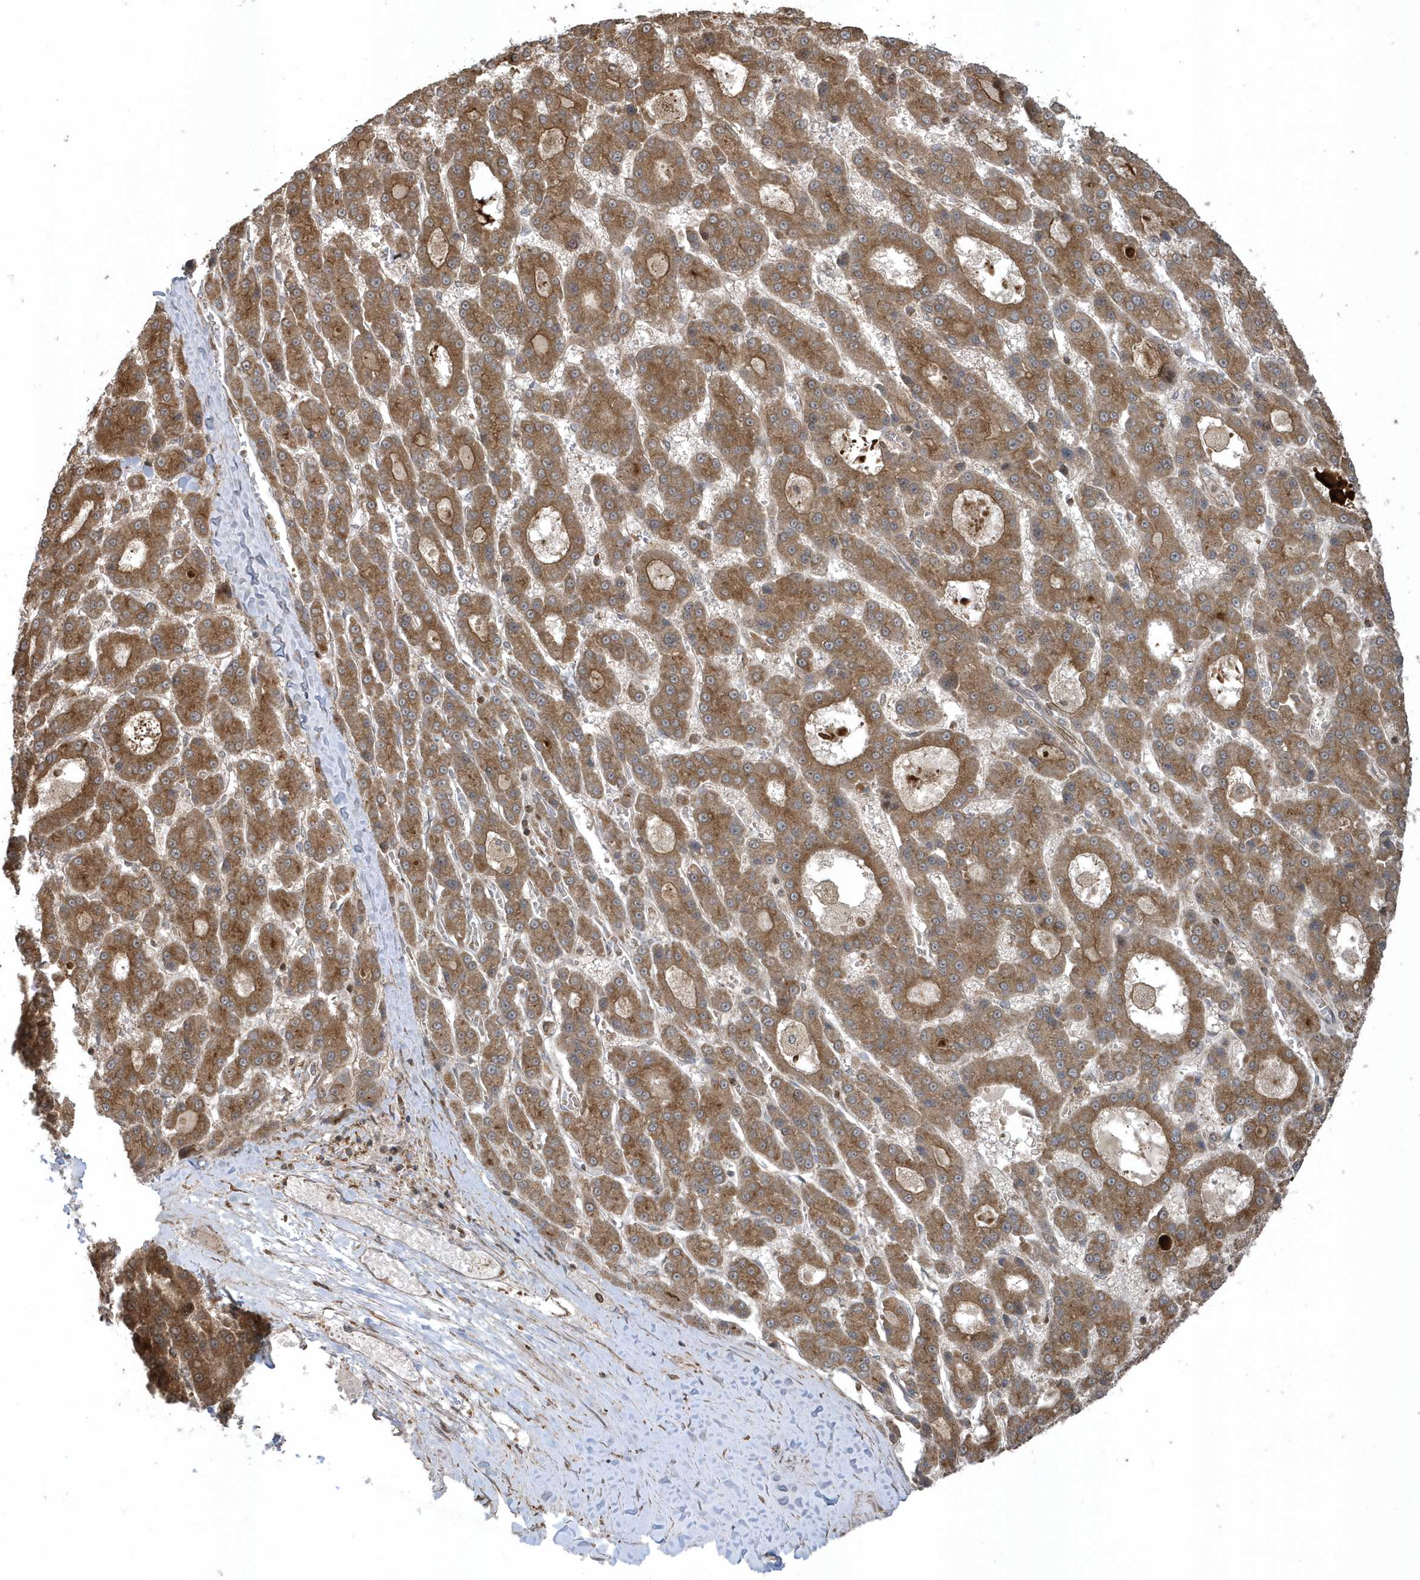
{"staining": {"intensity": "moderate", "quantity": ">75%", "location": "cytoplasmic/membranous"}, "tissue": "liver cancer", "cell_type": "Tumor cells", "image_type": "cancer", "snomed": [{"axis": "morphology", "description": "Carcinoma, Hepatocellular, NOS"}, {"axis": "topography", "description": "Liver"}], "caption": "High-power microscopy captured an immunohistochemistry (IHC) histopathology image of liver cancer (hepatocellular carcinoma), revealing moderate cytoplasmic/membranous expression in about >75% of tumor cells. (Brightfield microscopy of DAB IHC at high magnification).", "gene": "STAMBP", "patient": {"sex": "male", "age": 70}}